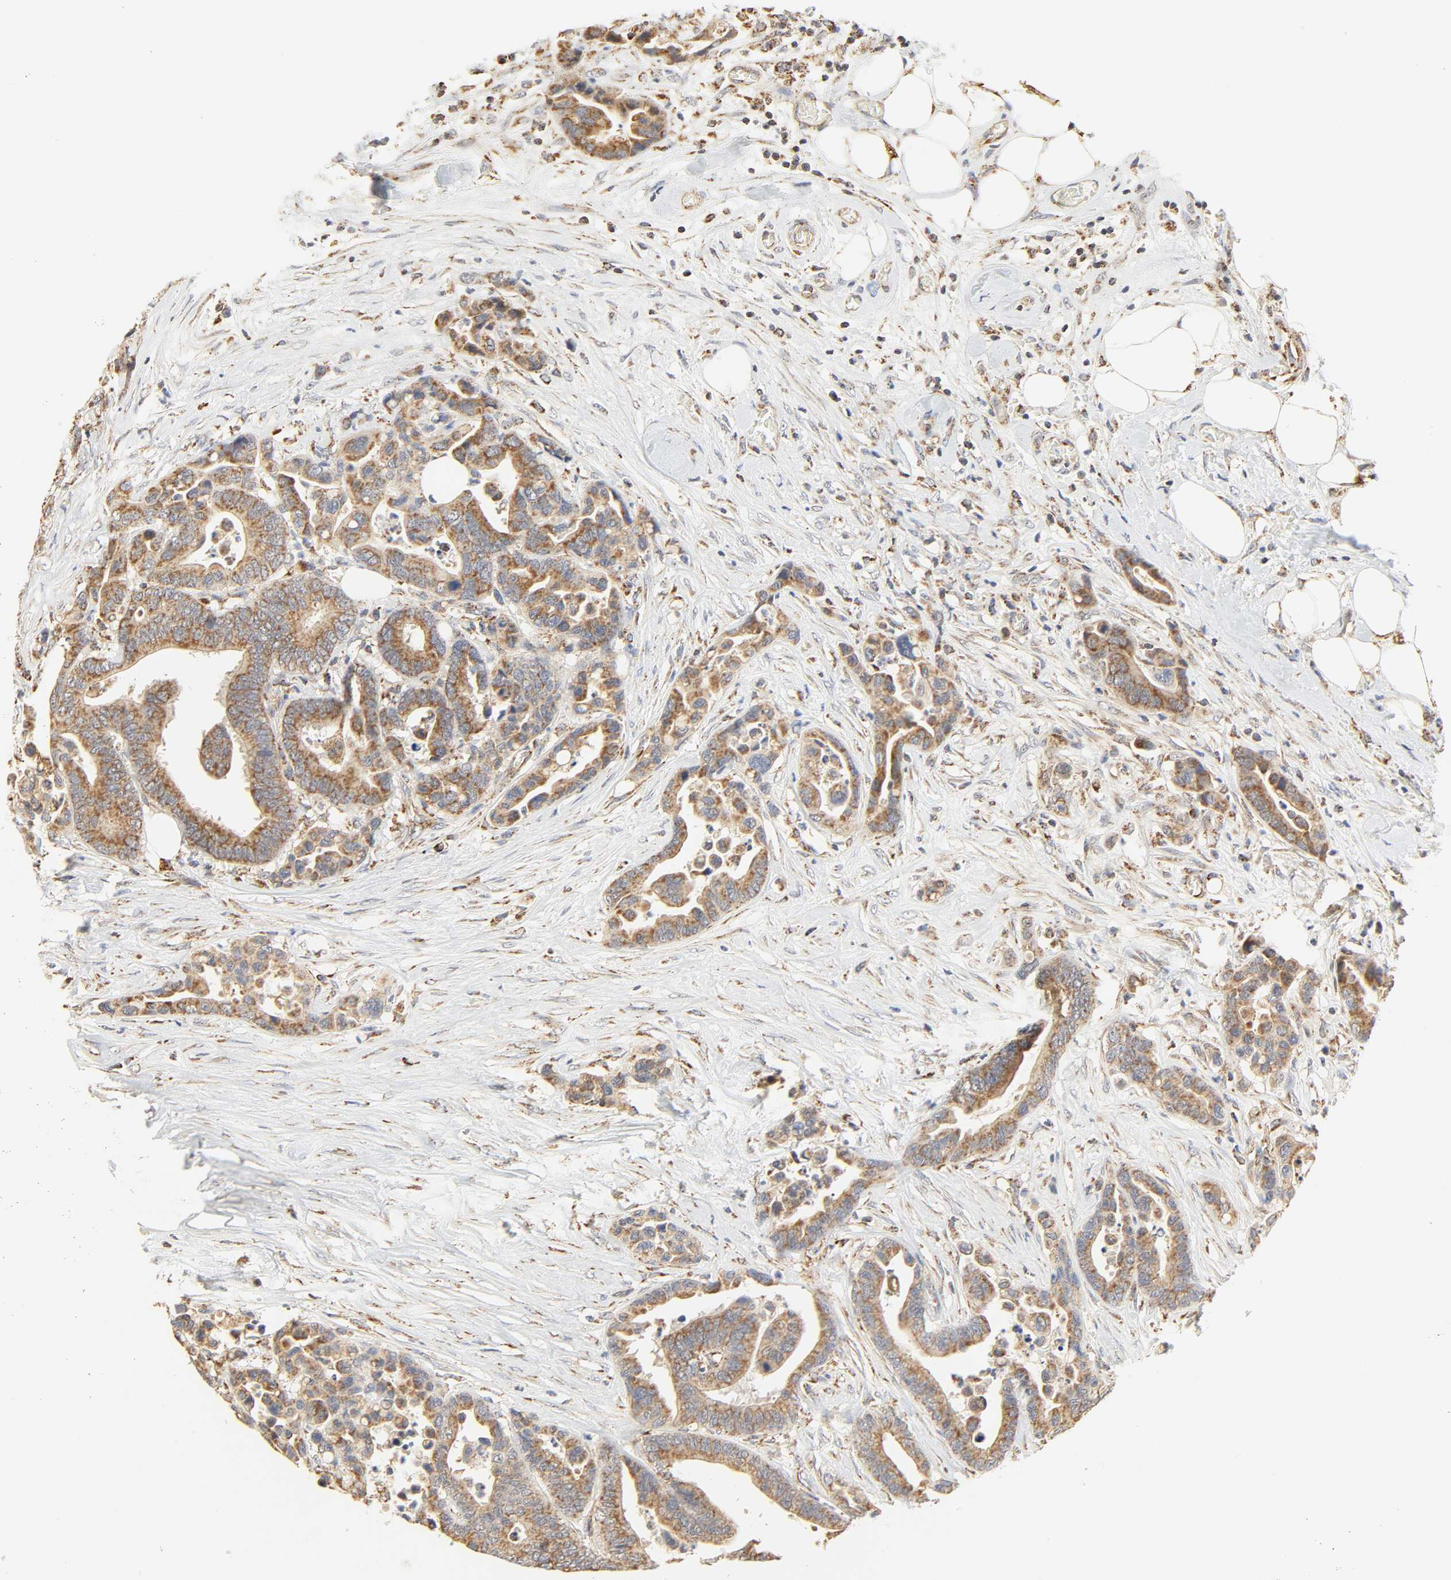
{"staining": {"intensity": "moderate", "quantity": ">75%", "location": "cytoplasmic/membranous"}, "tissue": "colorectal cancer", "cell_type": "Tumor cells", "image_type": "cancer", "snomed": [{"axis": "morphology", "description": "Adenocarcinoma, NOS"}, {"axis": "topography", "description": "Colon"}], "caption": "Colorectal cancer stained with a brown dye displays moderate cytoplasmic/membranous positive positivity in about >75% of tumor cells.", "gene": "ZMAT5", "patient": {"sex": "male", "age": 82}}